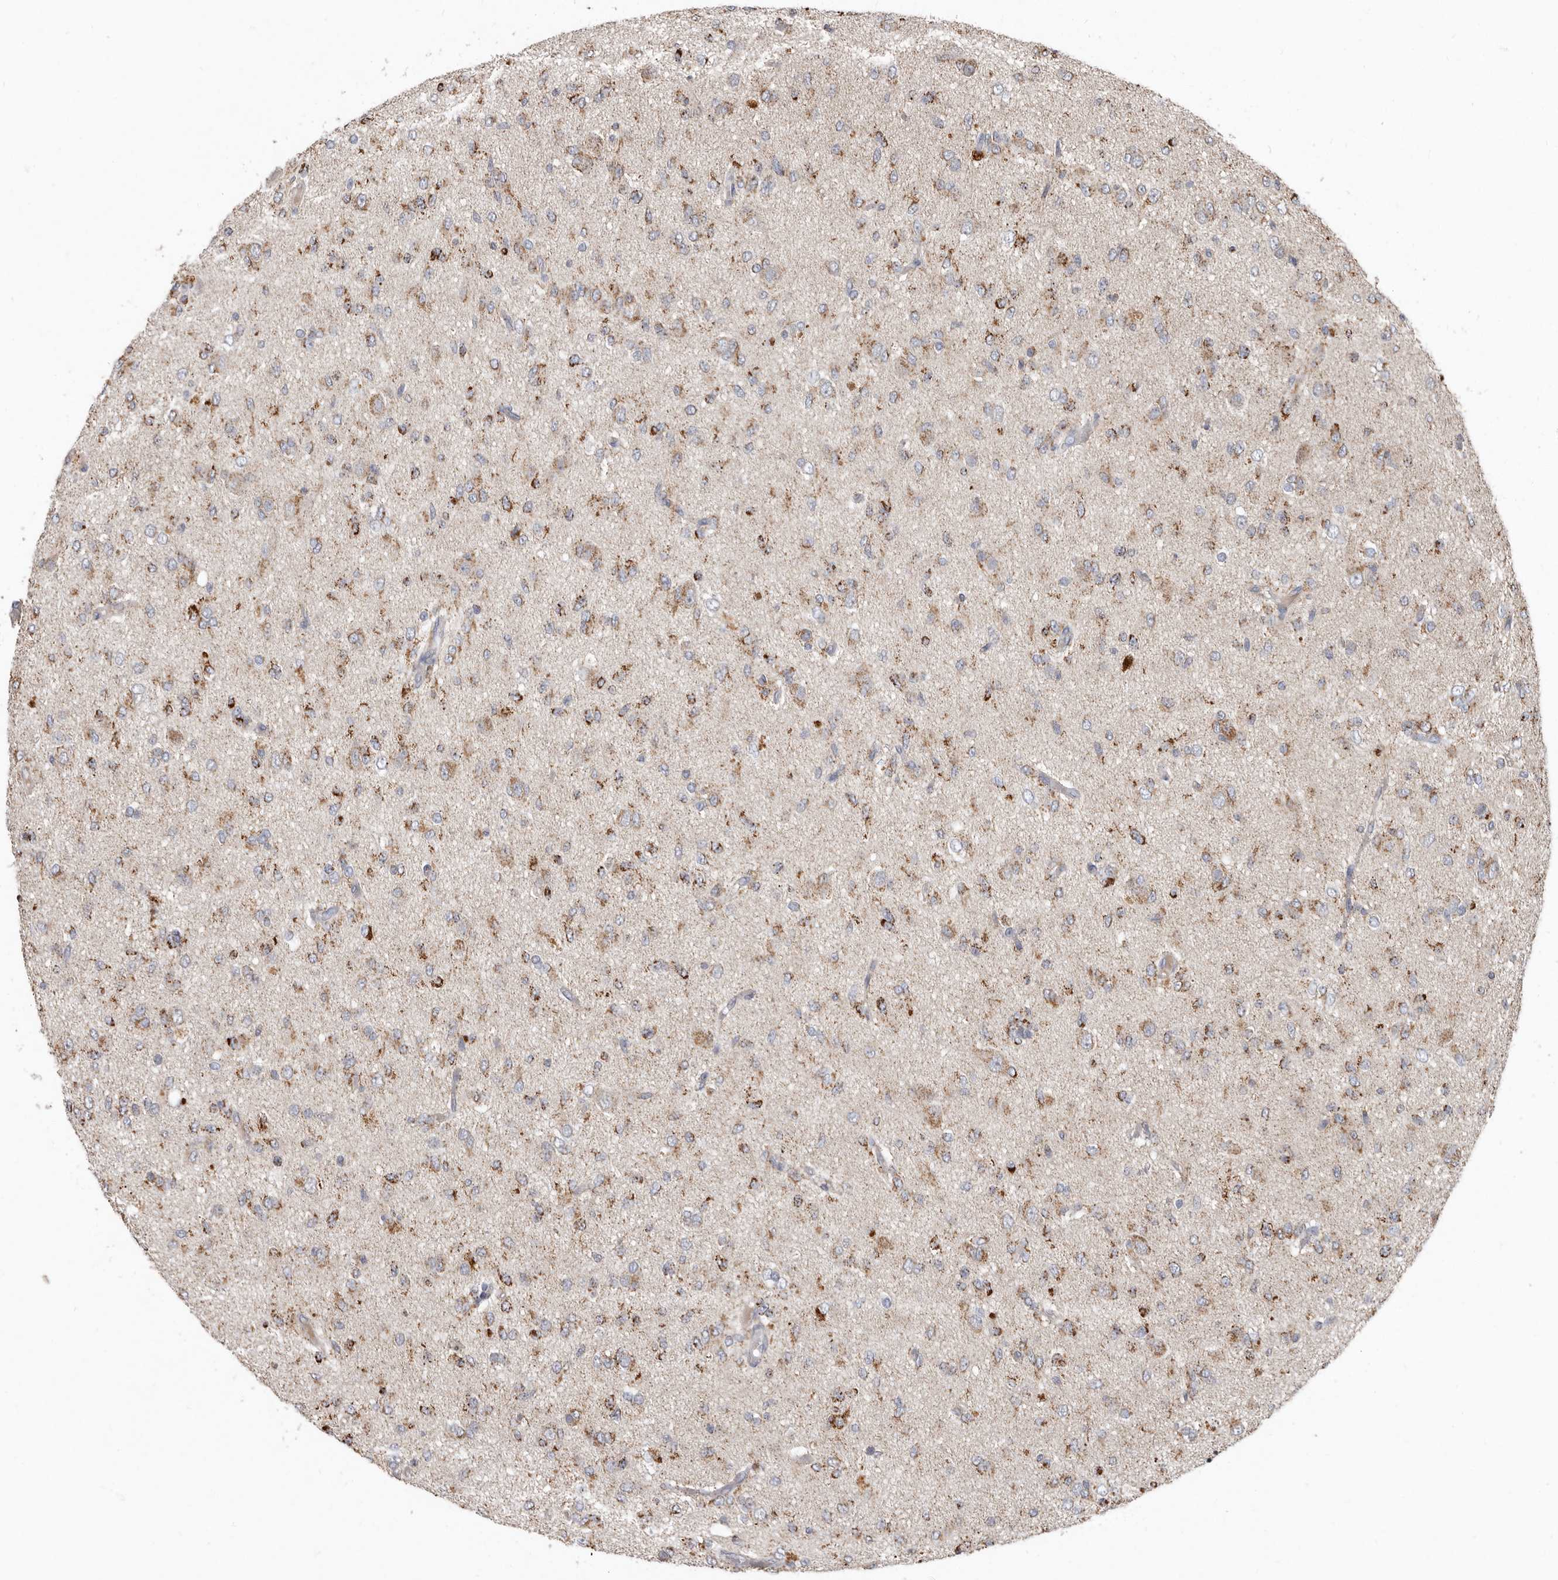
{"staining": {"intensity": "moderate", "quantity": "25%-75%", "location": "cytoplasmic/membranous"}, "tissue": "glioma", "cell_type": "Tumor cells", "image_type": "cancer", "snomed": [{"axis": "morphology", "description": "Glioma, malignant, High grade"}, {"axis": "topography", "description": "Brain"}], "caption": "Glioma stained with a brown dye shows moderate cytoplasmic/membranous positive staining in approximately 25%-75% of tumor cells.", "gene": "KIF26B", "patient": {"sex": "female", "age": 59}}